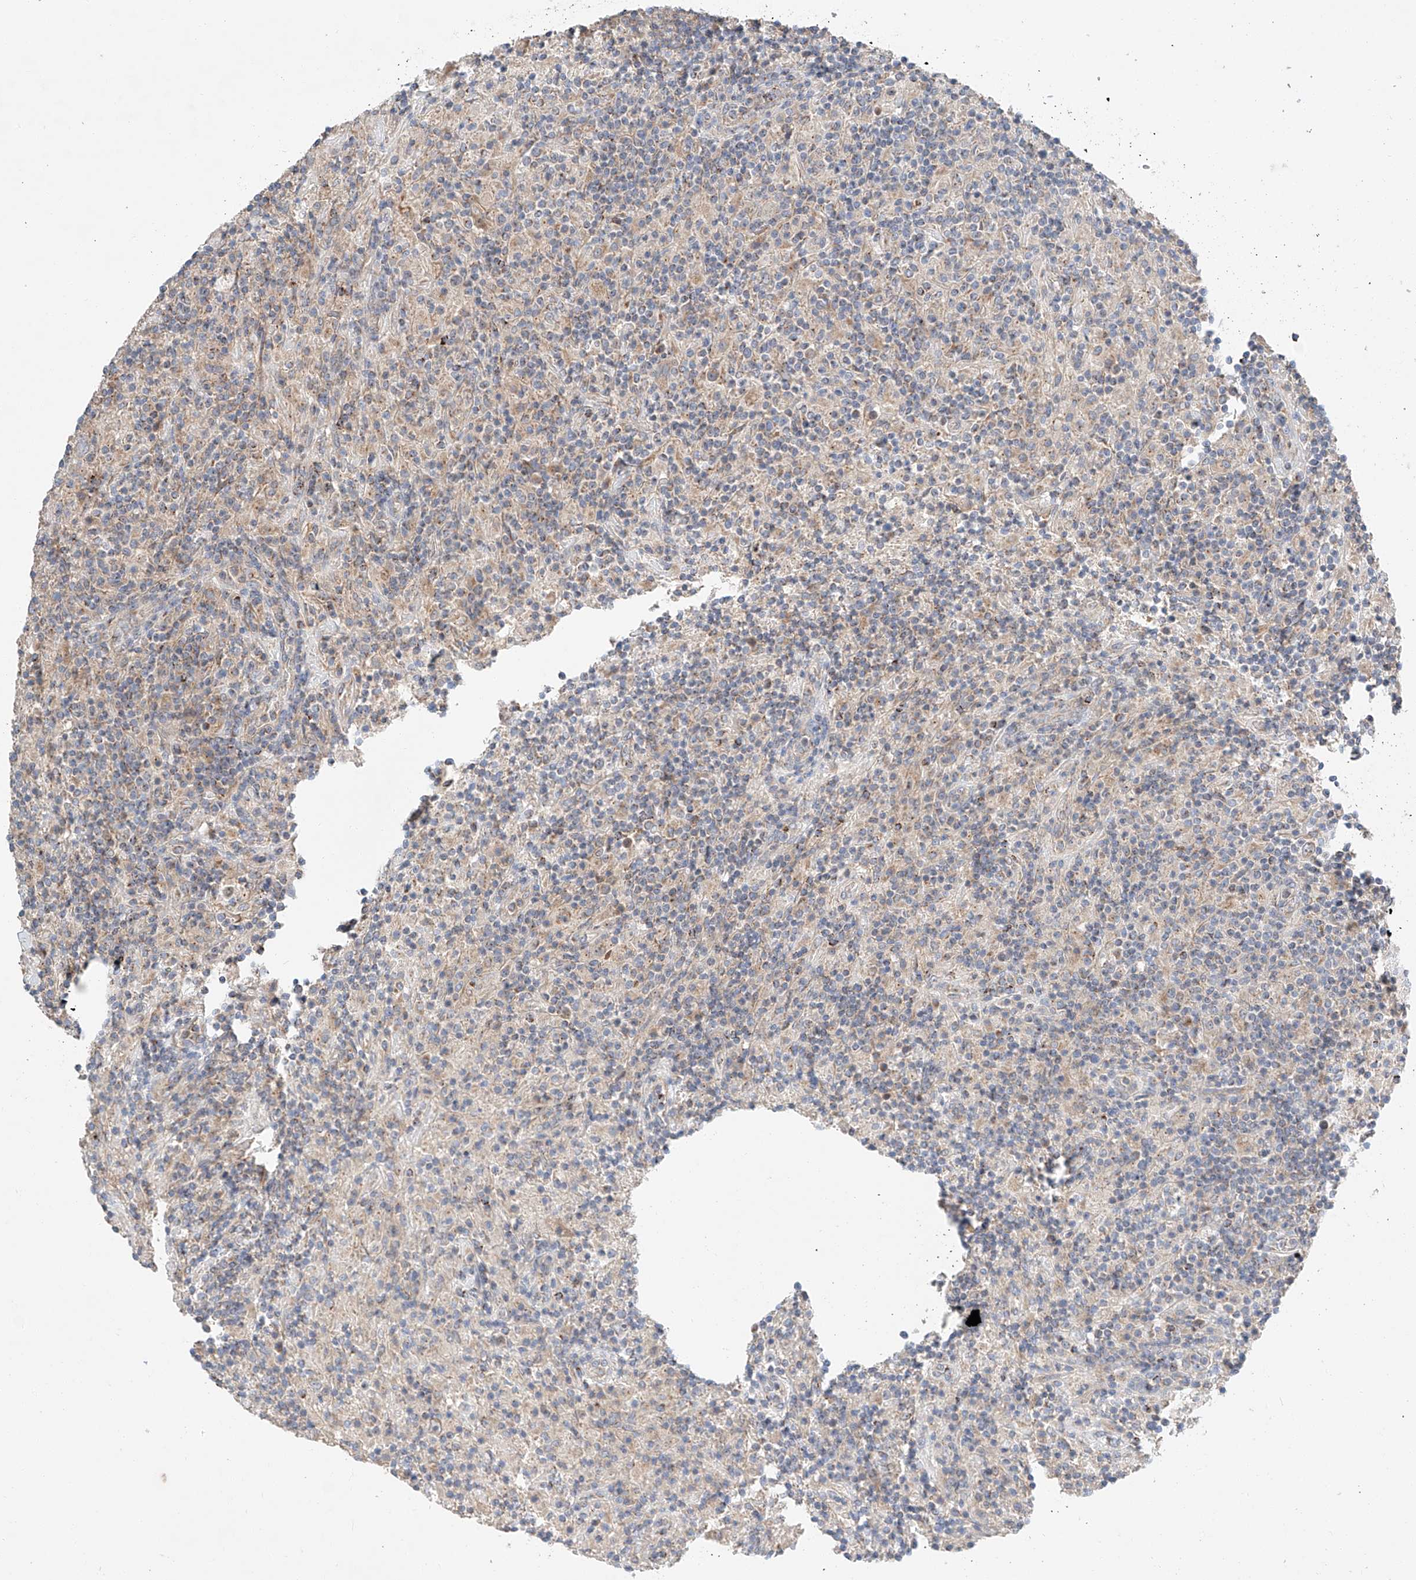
{"staining": {"intensity": "weak", "quantity": "<25%", "location": "cytoplasmic/membranous"}, "tissue": "lymphoma", "cell_type": "Tumor cells", "image_type": "cancer", "snomed": [{"axis": "morphology", "description": "Hodgkin's disease, NOS"}, {"axis": "topography", "description": "Lymph node"}], "caption": "Tumor cells show no significant expression in Hodgkin's disease. (DAB immunohistochemistry, high magnification).", "gene": "RUSC1", "patient": {"sex": "male", "age": 70}}